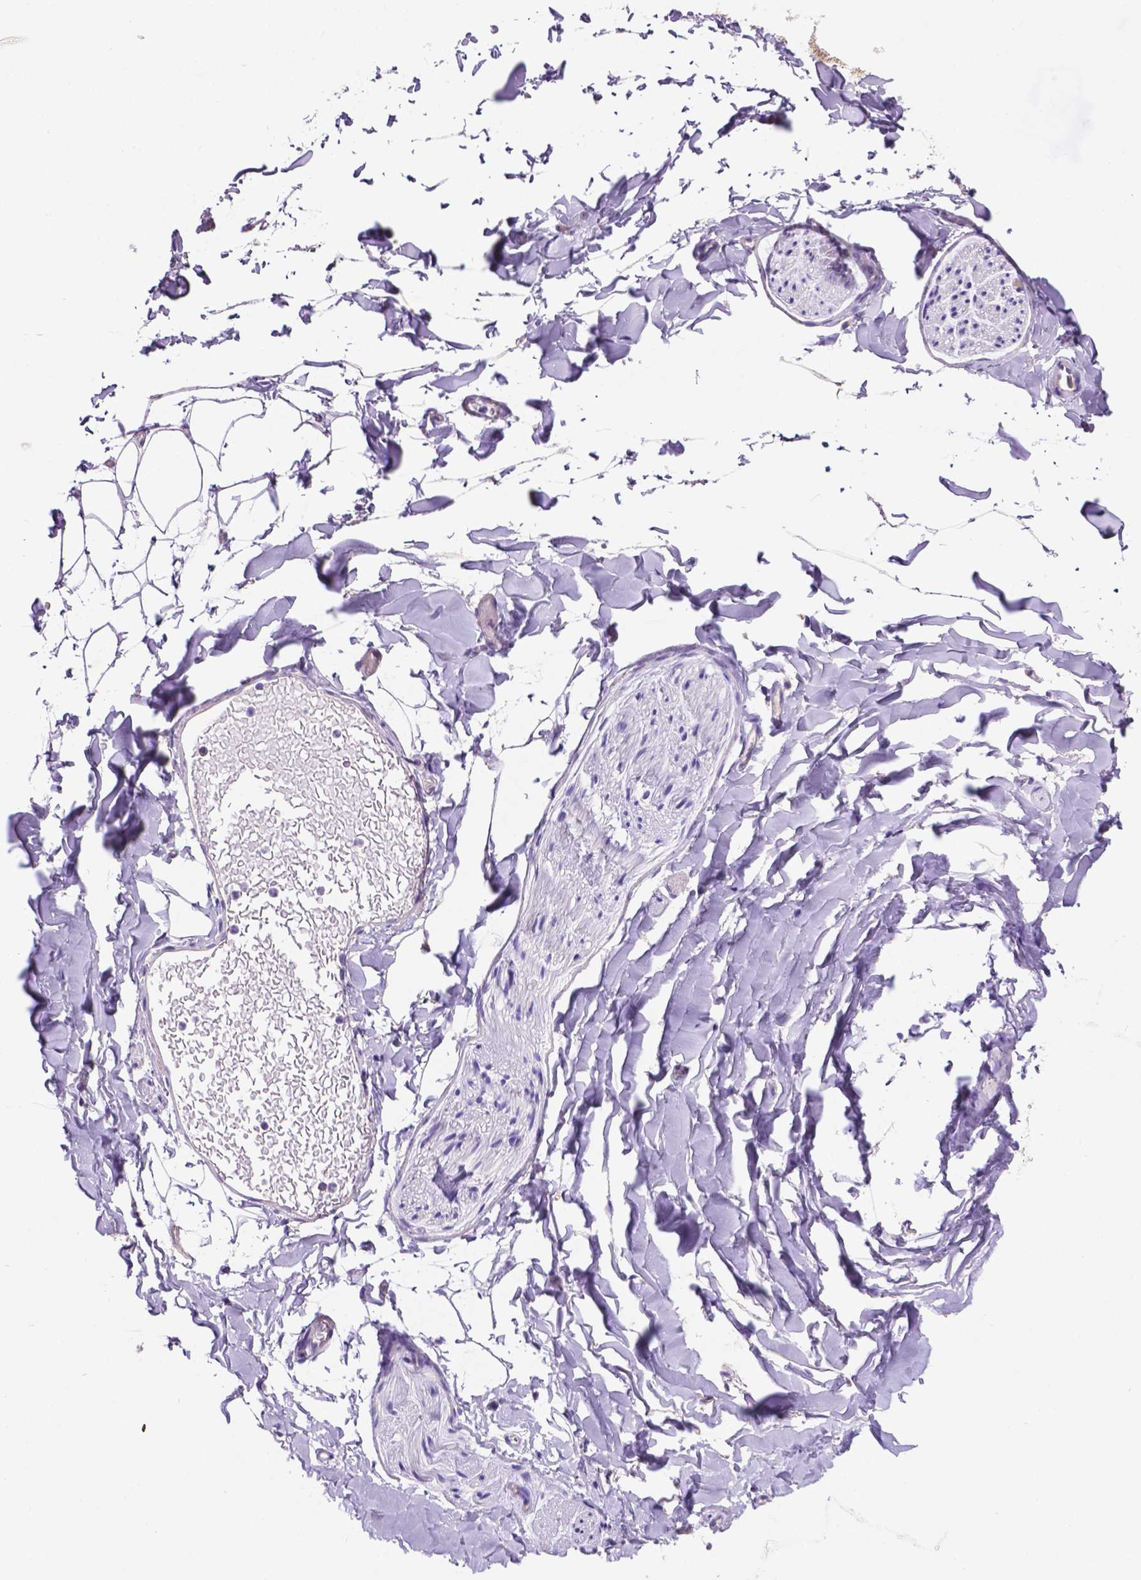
{"staining": {"intensity": "negative", "quantity": "none", "location": "none"}, "tissue": "adipose tissue", "cell_type": "Adipocytes", "image_type": "normal", "snomed": [{"axis": "morphology", "description": "Normal tissue, NOS"}, {"axis": "topography", "description": "Gallbladder"}, {"axis": "topography", "description": "Peripheral nerve tissue"}], "caption": "This is a photomicrograph of immunohistochemistry staining of unremarkable adipose tissue, which shows no positivity in adipocytes. (DAB (3,3'-diaminobenzidine) immunohistochemistry, high magnification).", "gene": "TMEM121B", "patient": {"sex": "female", "age": 45}}